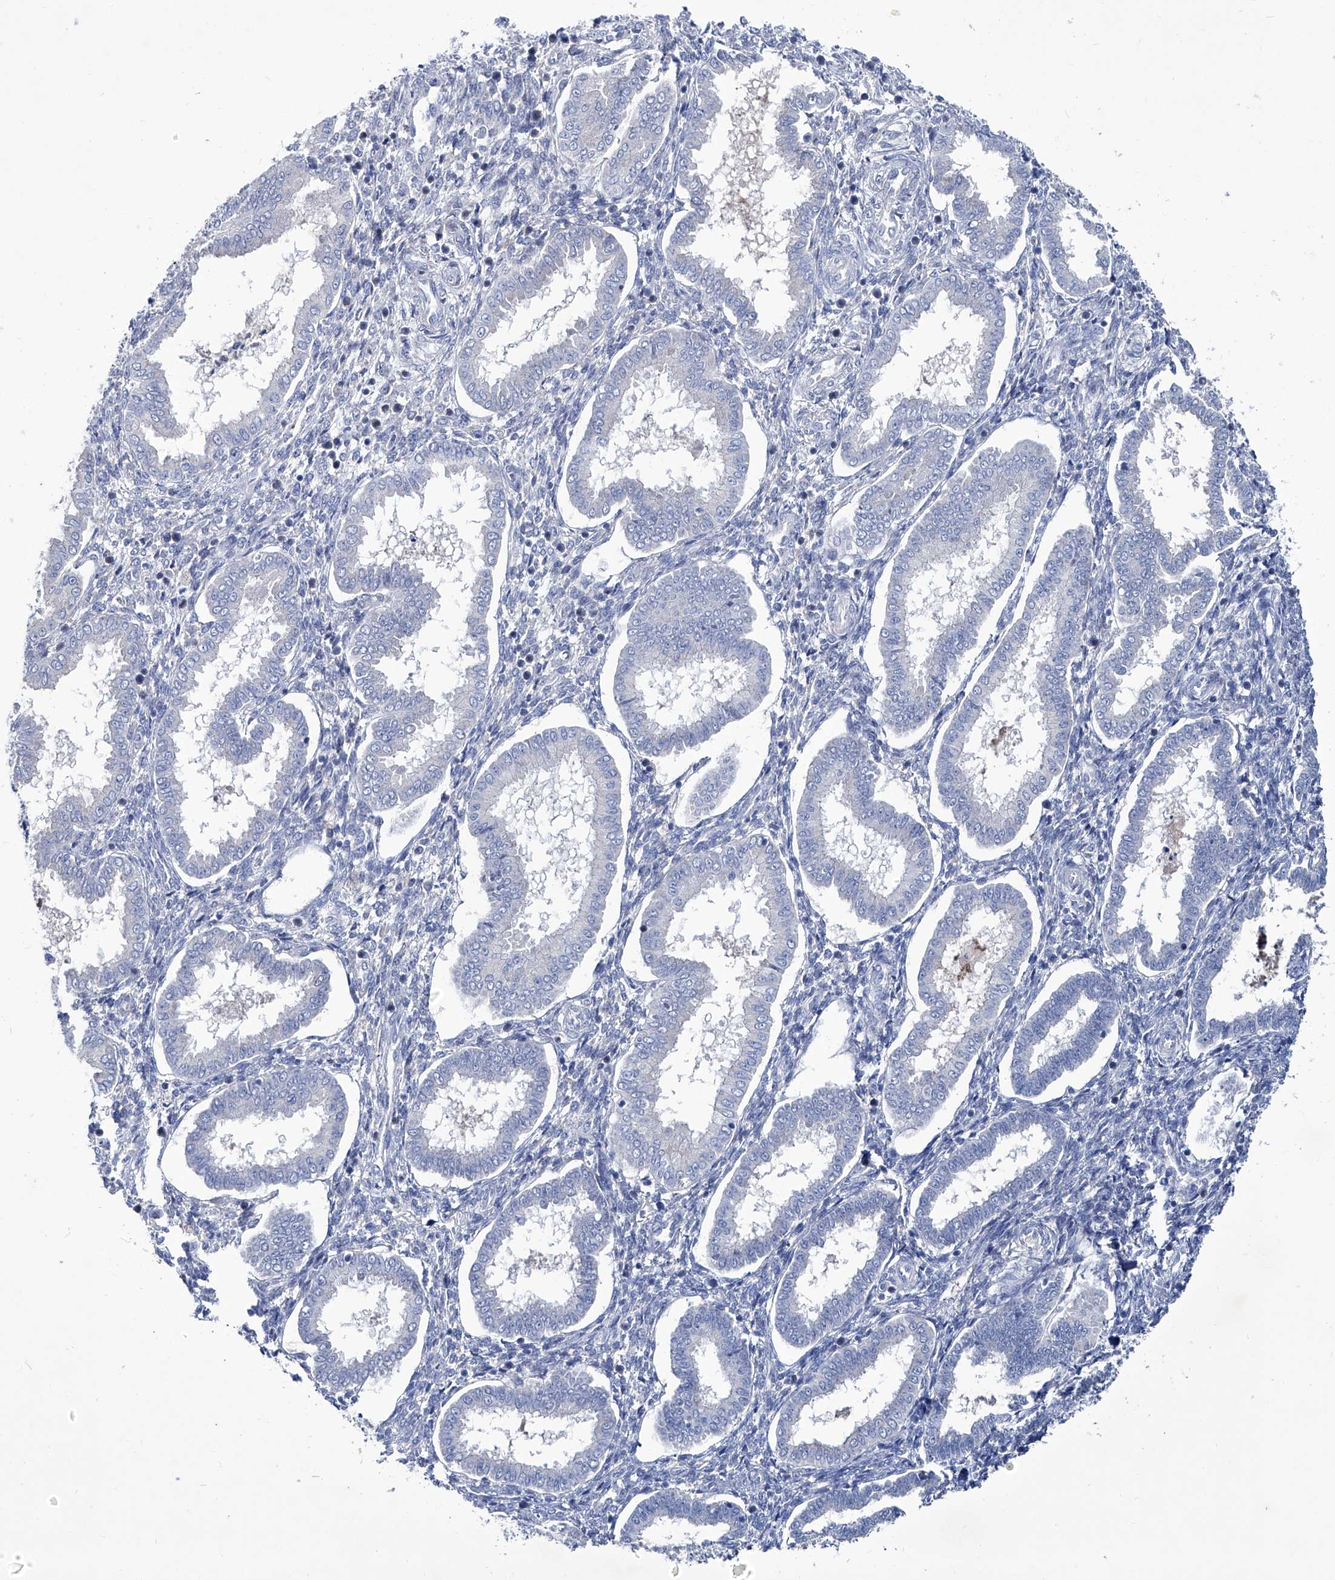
{"staining": {"intensity": "negative", "quantity": "none", "location": "none"}, "tissue": "endometrium", "cell_type": "Cells in endometrial stroma", "image_type": "normal", "snomed": [{"axis": "morphology", "description": "Normal tissue, NOS"}, {"axis": "topography", "description": "Endometrium"}], "caption": "DAB (3,3'-diaminobenzidine) immunohistochemical staining of benign human endometrium shows no significant staining in cells in endometrial stroma.", "gene": "KLHL17", "patient": {"sex": "female", "age": 24}}